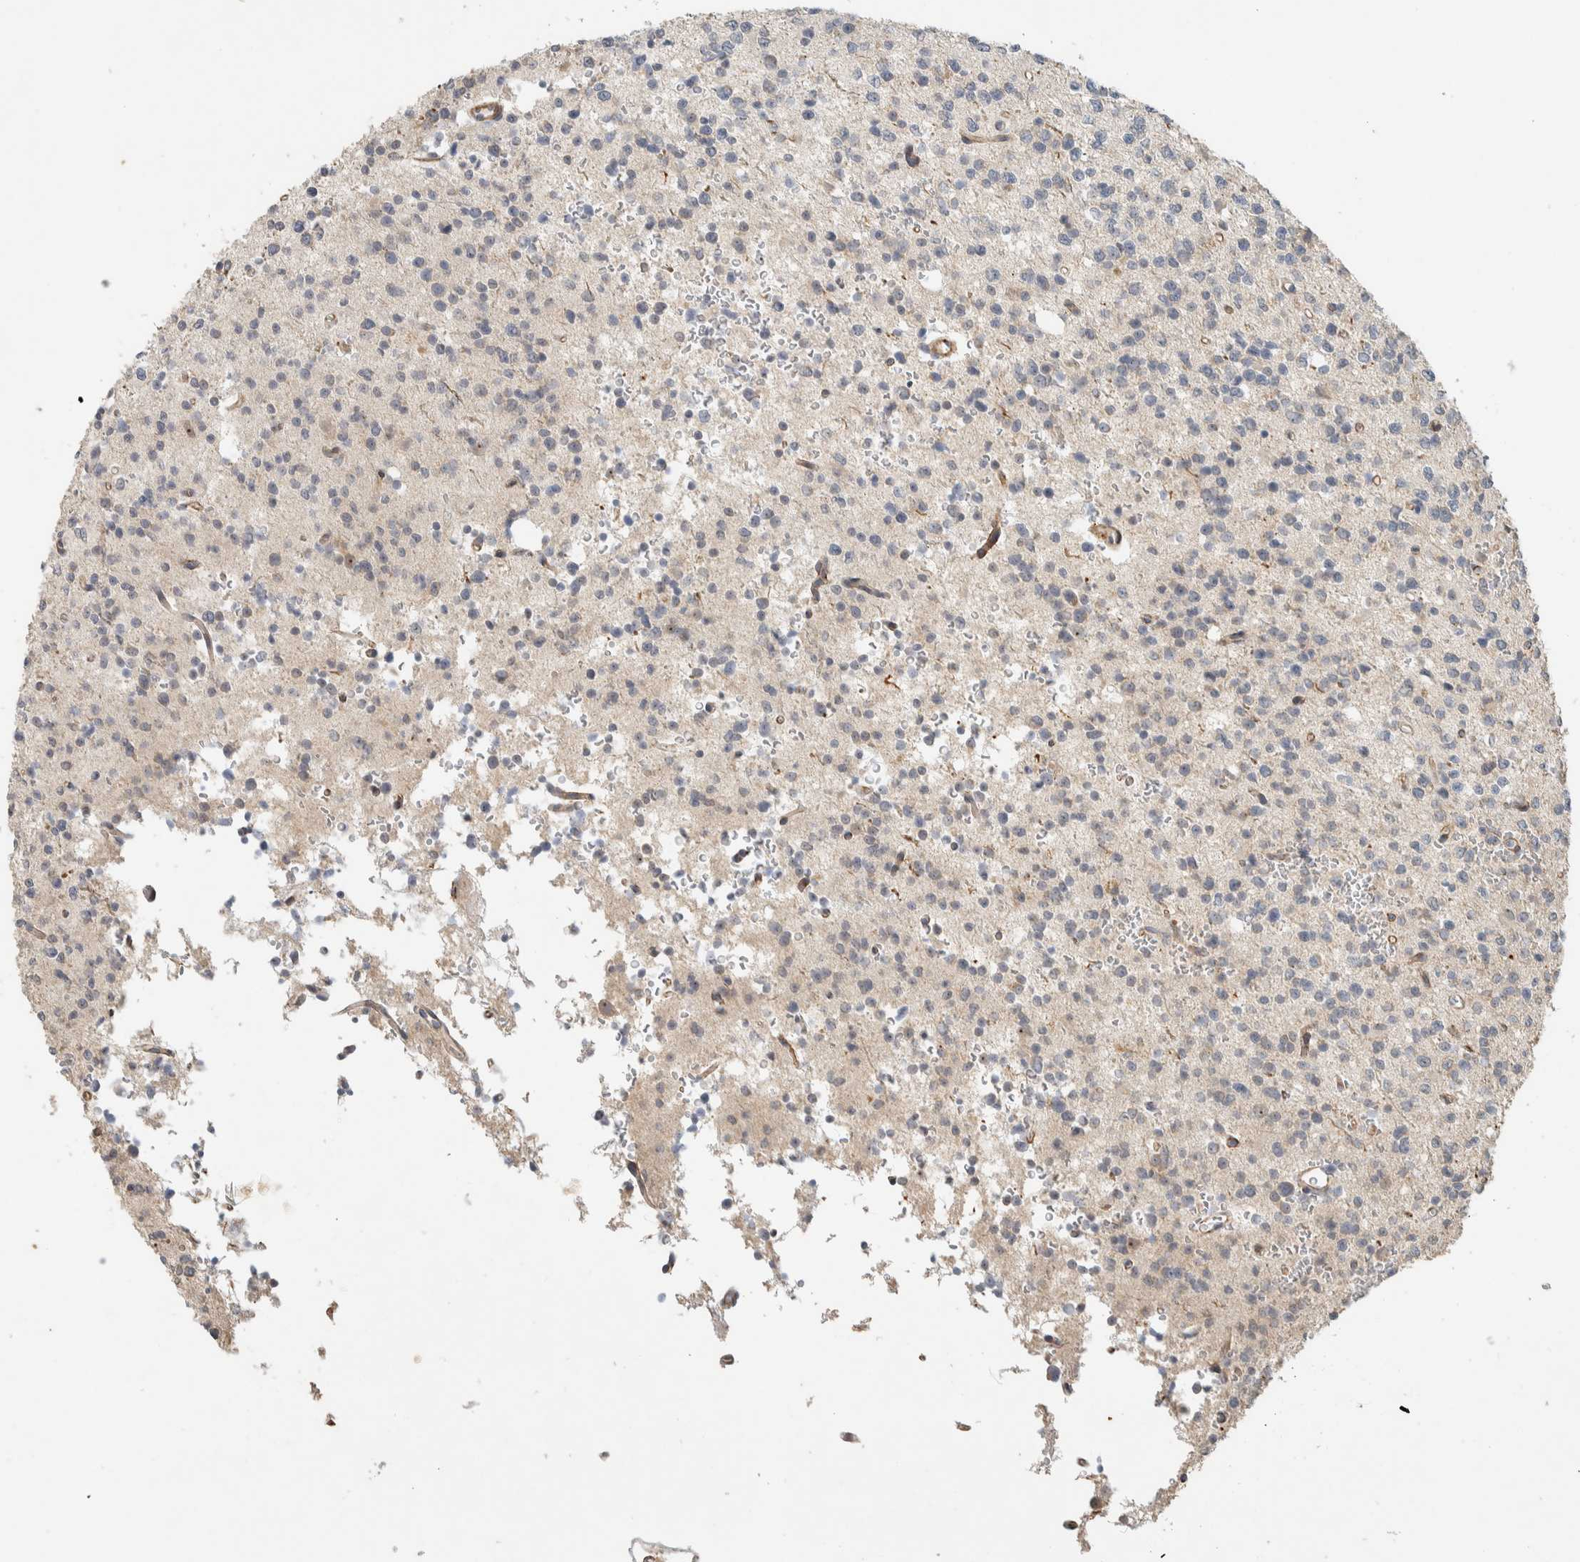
{"staining": {"intensity": "negative", "quantity": "none", "location": "none"}, "tissue": "glioma", "cell_type": "Tumor cells", "image_type": "cancer", "snomed": [{"axis": "morphology", "description": "Glioma, malignant, High grade"}, {"axis": "topography", "description": "Brain"}], "caption": "Tumor cells show no significant protein expression in malignant glioma (high-grade).", "gene": "KLHL40", "patient": {"sex": "female", "age": 62}}